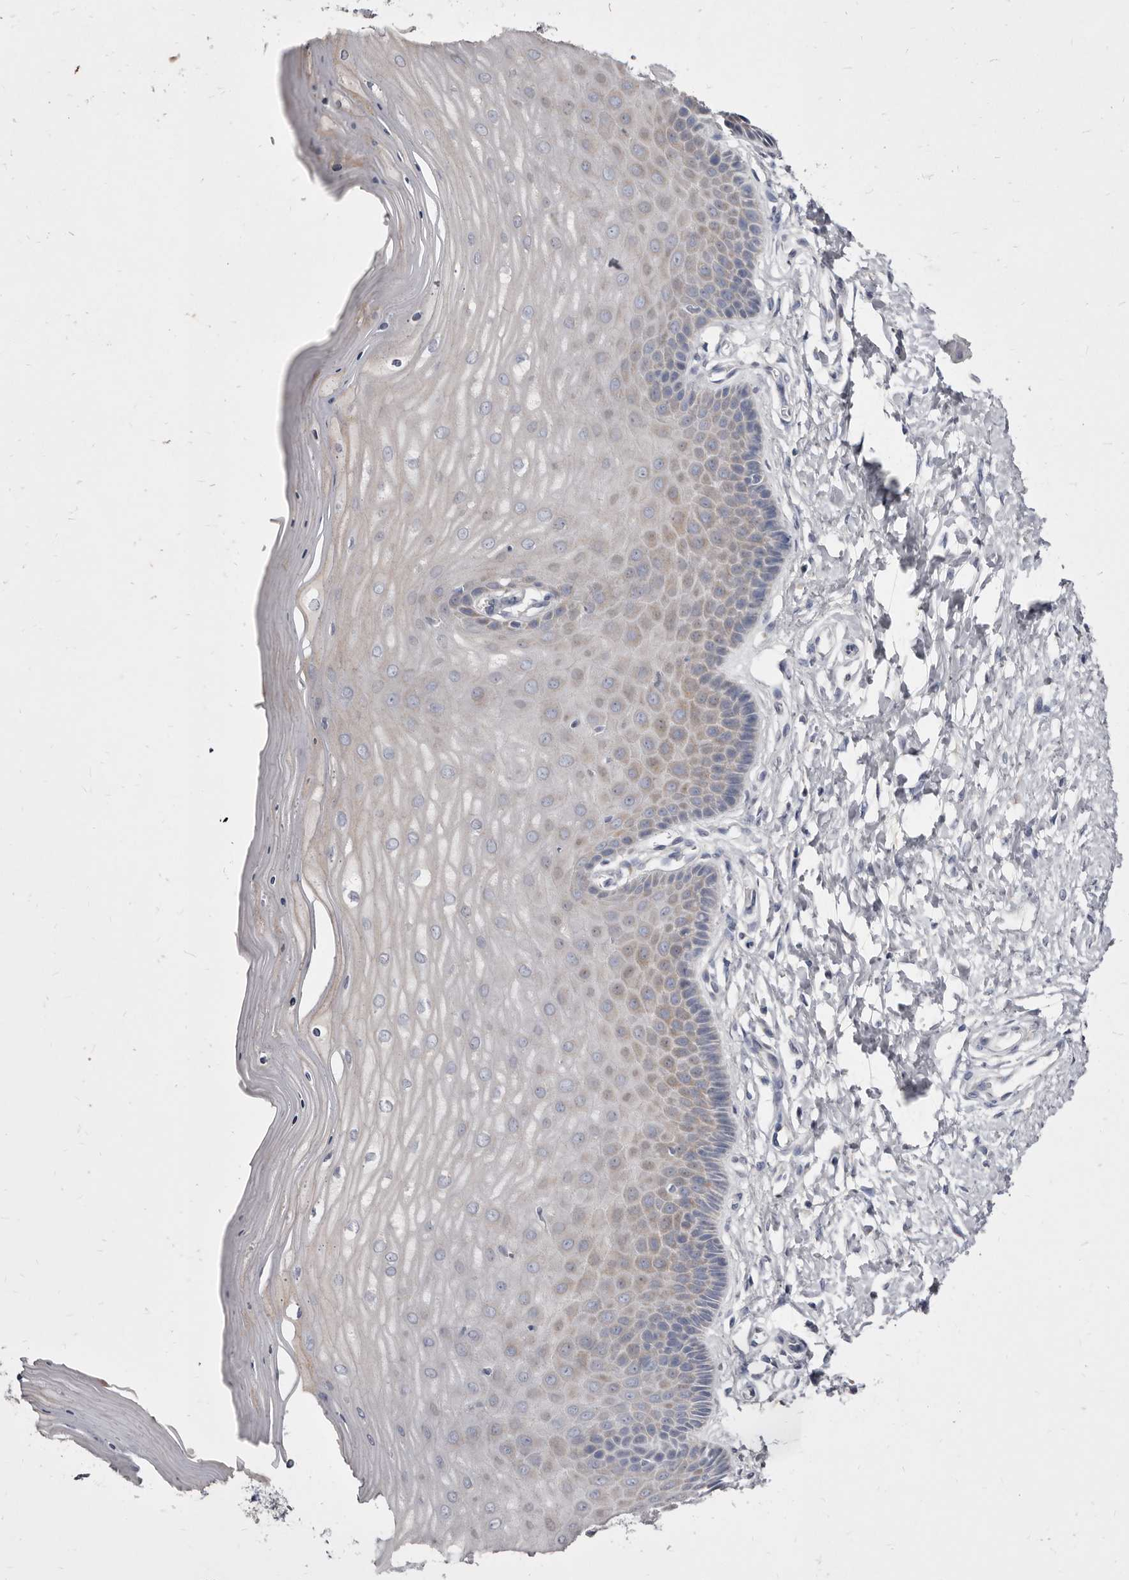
{"staining": {"intensity": "weak", "quantity": "<25%", "location": "cytoplasmic/membranous"}, "tissue": "cervix", "cell_type": "Glandular cells", "image_type": "normal", "snomed": [{"axis": "morphology", "description": "Normal tissue, NOS"}, {"axis": "topography", "description": "Cervix"}], "caption": "This is a photomicrograph of immunohistochemistry staining of normal cervix, which shows no positivity in glandular cells. (Stains: DAB IHC with hematoxylin counter stain, Microscopy: brightfield microscopy at high magnification).", "gene": "CYP2E1", "patient": {"sex": "female", "age": 55}}